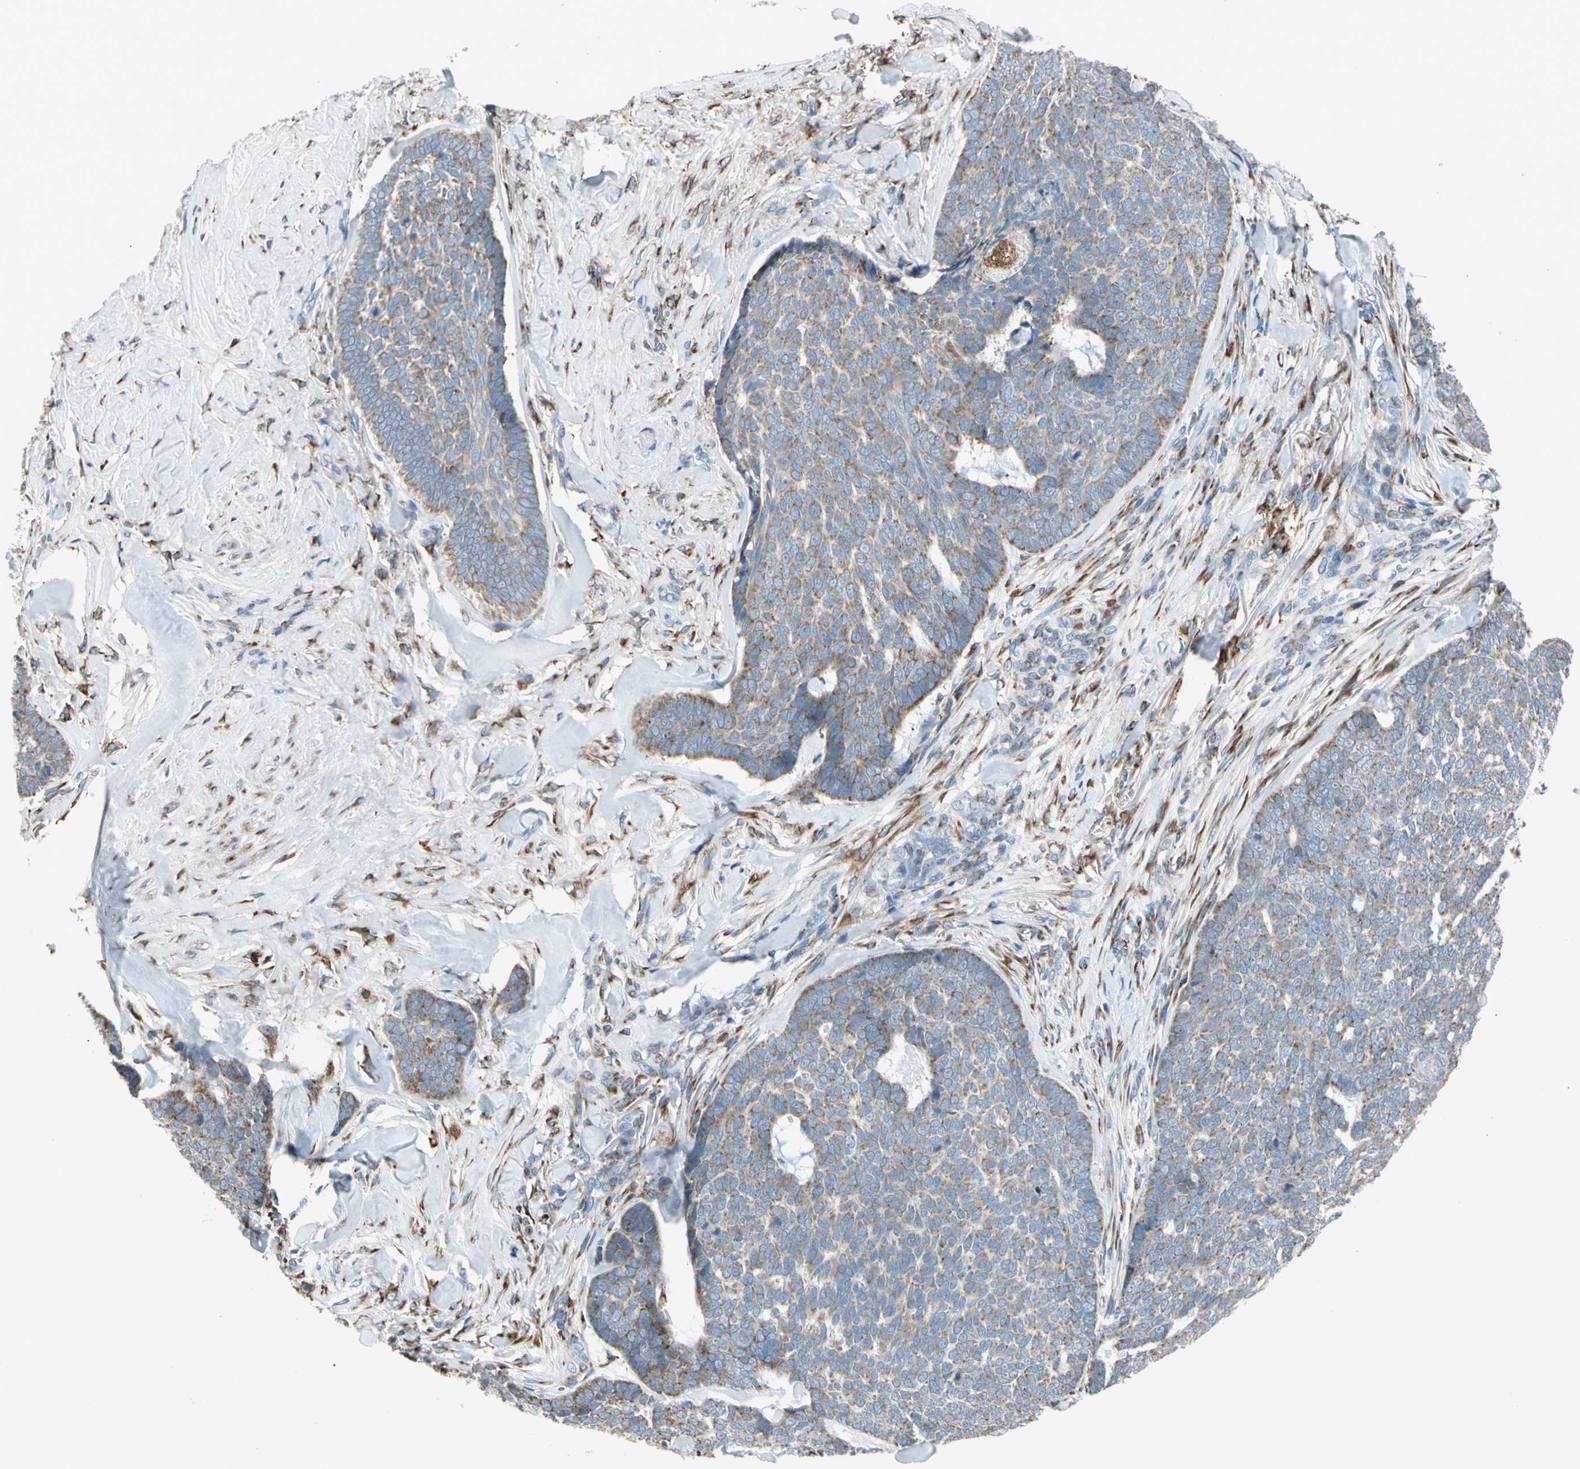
{"staining": {"intensity": "weak", "quantity": ">75%", "location": "cytoplasmic/membranous"}, "tissue": "skin cancer", "cell_type": "Tumor cells", "image_type": "cancer", "snomed": [{"axis": "morphology", "description": "Basal cell carcinoma"}, {"axis": "topography", "description": "Skin"}], "caption": "This micrograph demonstrates IHC staining of human basal cell carcinoma (skin), with low weak cytoplasmic/membranous staining in approximately >75% of tumor cells.", "gene": "LRPAP1", "patient": {"sex": "male", "age": 84}}